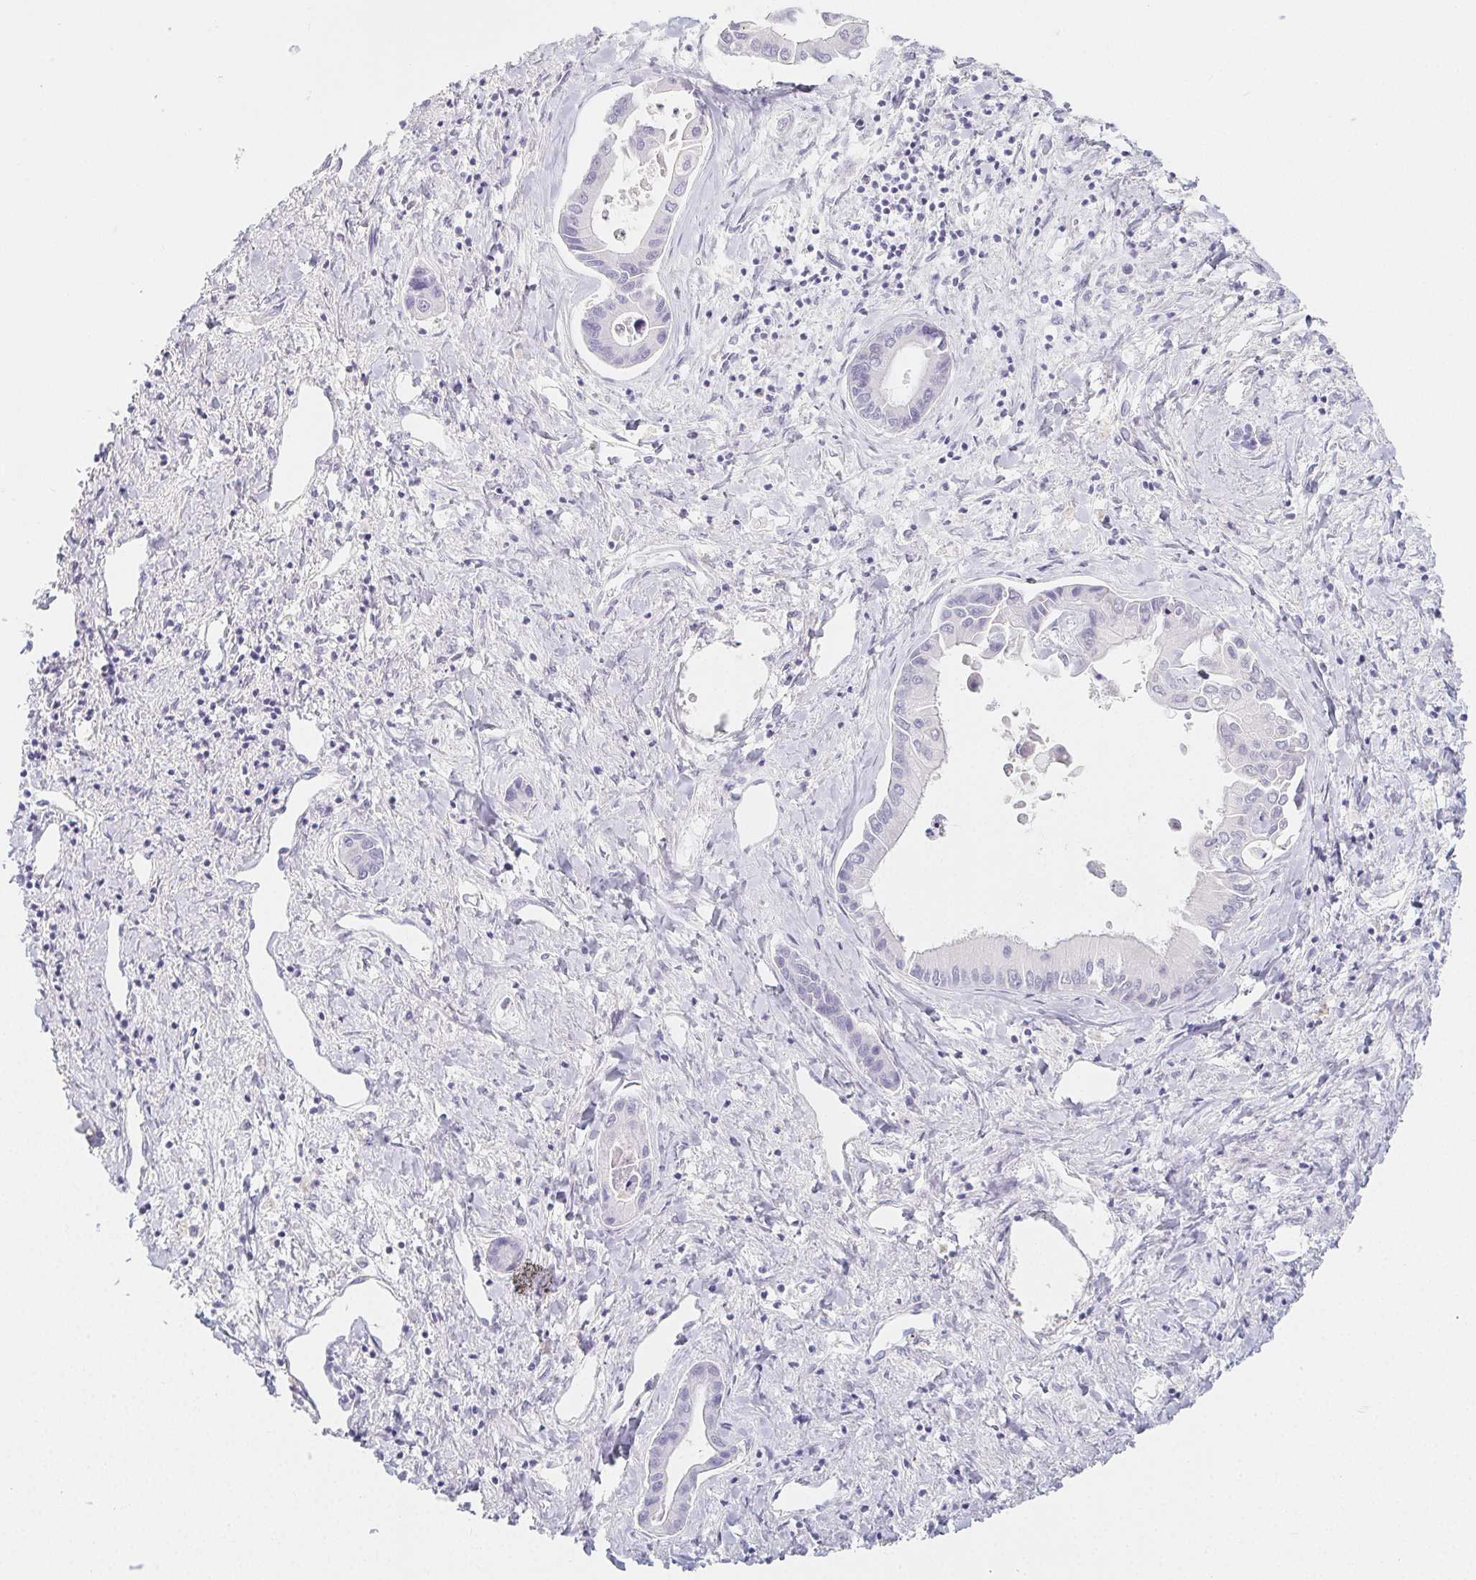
{"staining": {"intensity": "negative", "quantity": "none", "location": "none"}, "tissue": "liver cancer", "cell_type": "Tumor cells", "image_type": "cancer", "snomed": [{"axis": "morphology", "description": "Cholangiocarcinoma"}, {"axis": "topography", "description": "Liver"}], "caption": "This is an IHC micrograph of human liver cholangiocarcinoma. There is no positivity in tumor cells.", "gene": "GLIPR1L1", "patient": {"sex": "male", "age": 66}}